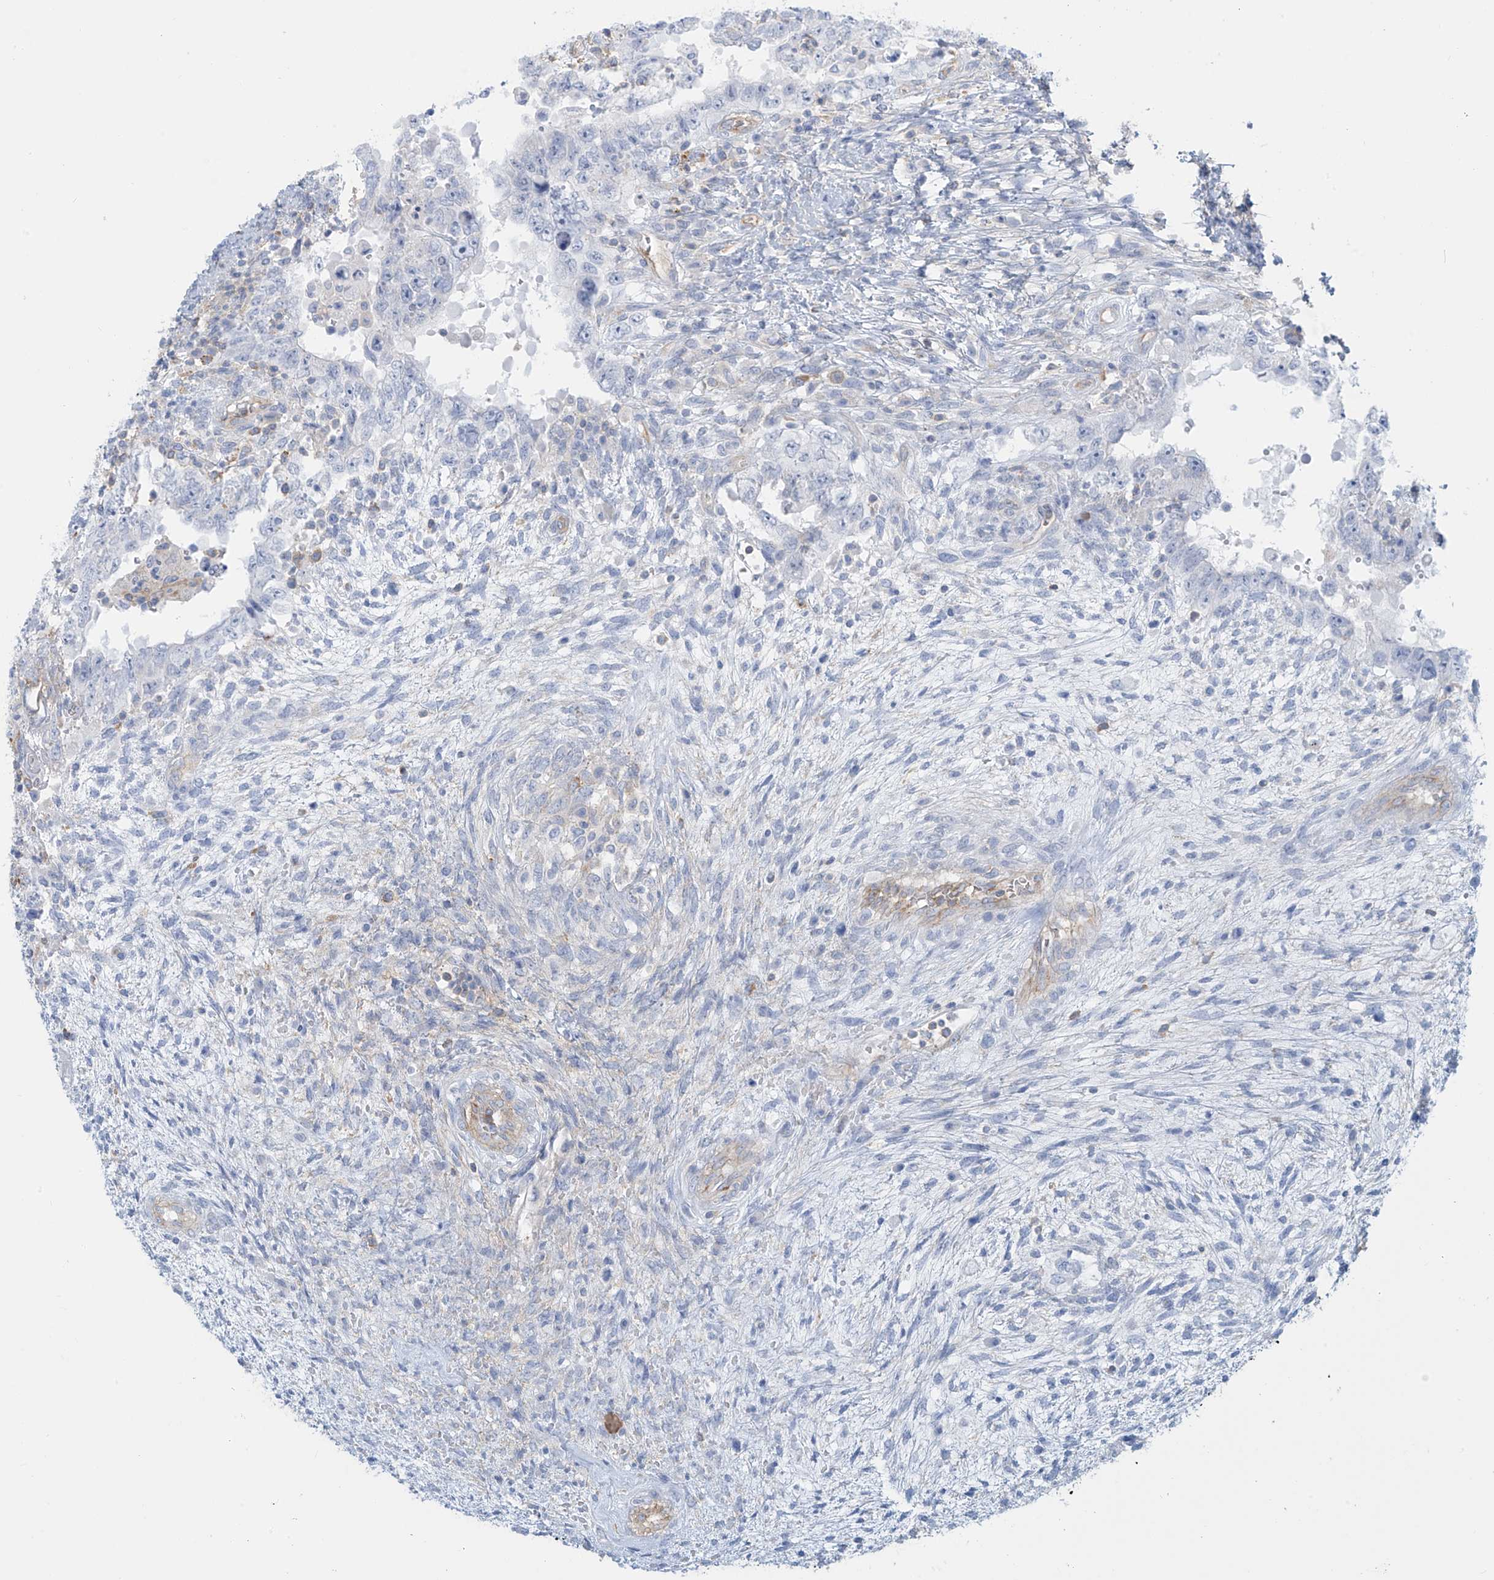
{"staining": {"intensity": "negative", "quantity": "none", "location": "none"}, "tissue": "testis cancer", "cell_type": "Tumor cells", "image_type": "cancer", "snomed": [{"axis": "morphology", "description": "Carcinoma, Embryonal, NOS"}, {"axis": "topography", "description": "Testis"}], "caption": "Tumor cells are negative for brown protein staining in testis cancer (embryonal carcinoma). (Brightfield microscopy of DAB immunohistochemistry (IHC) at high magnification).", "gene": "ZNF846", "patient": {"sex": "male", "age": 26}}